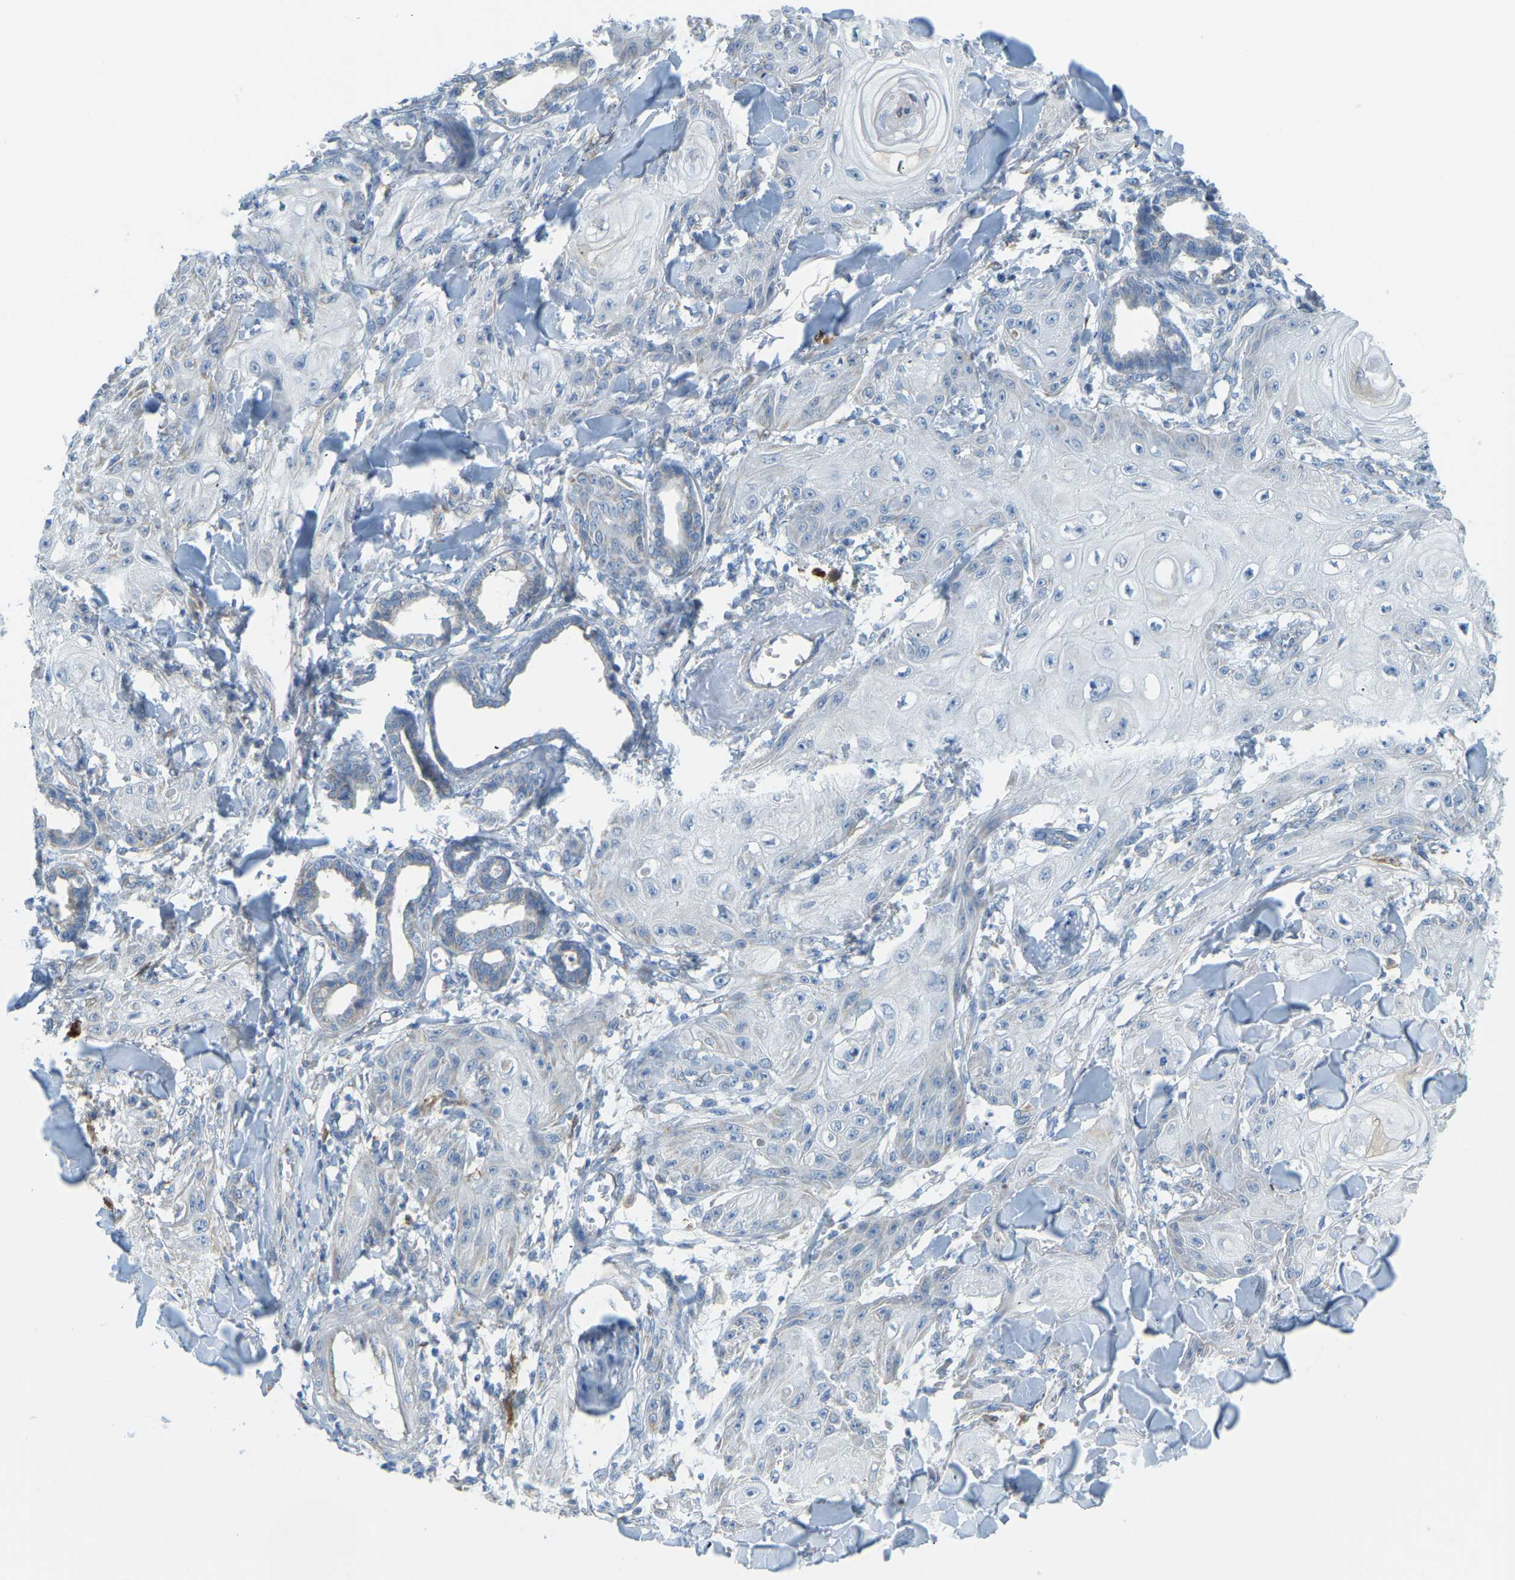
{"staining": {"intensity": "negative", "quantity": "none", "location": "none"}, "tissue": "skin cancer", "cell_type": "Tumor cells", "image_type": "cancer", "snomed": [{"axis": "morphology", "description": "Squamous cell carcinoma, NOS"}, {"axis": "topography", "description": "Skin"}], "caption": "The immunohistochemistry image has no significant positivity in tumor cells of squamous cell carcinoma (skin) tissue.", "gene": "GDA", "patient": {"sex": "male", "age": 74}}